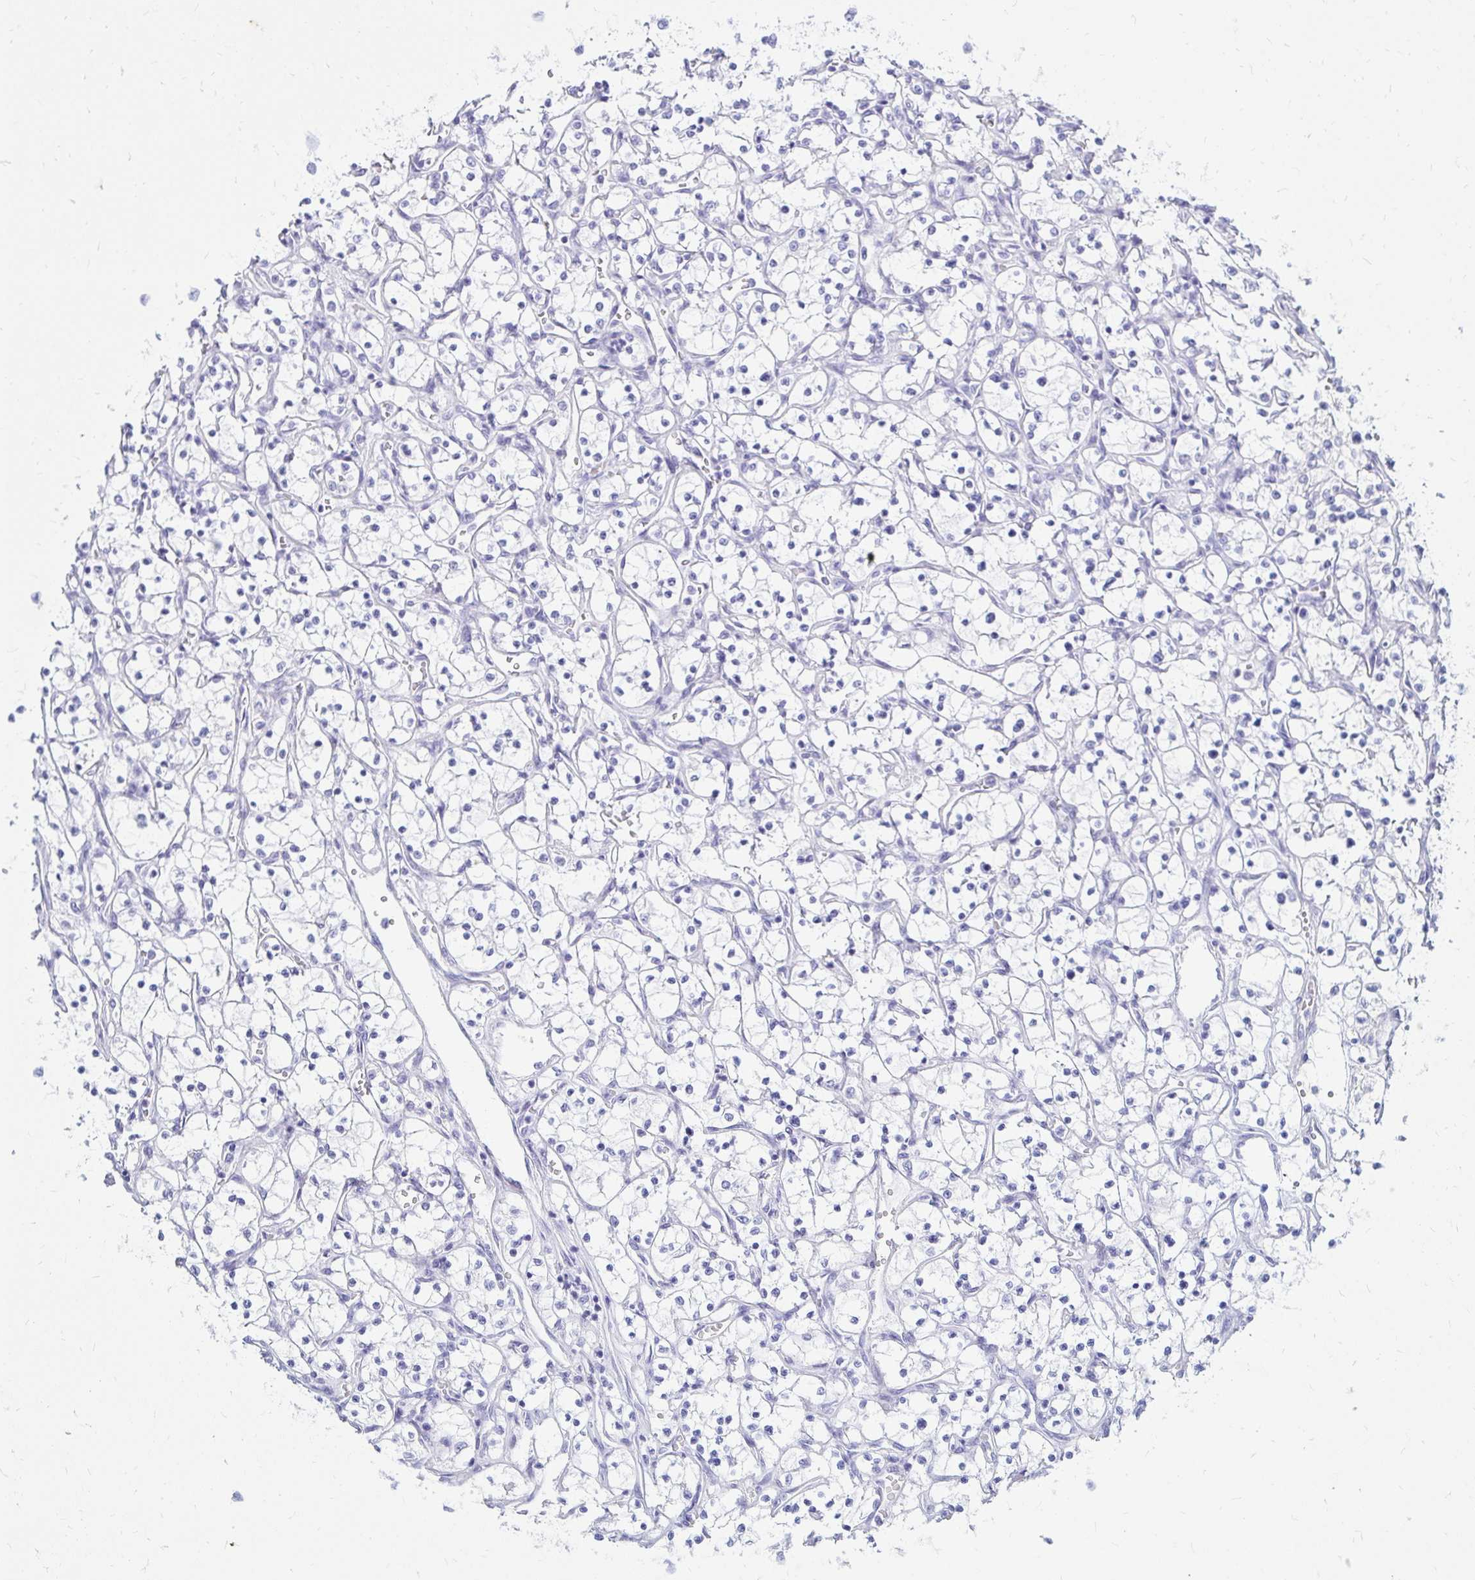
{"staining": {"intensity": "negative", "quantity": "none", "location": "none"}, "tissue": "renal cancer", "cell_type": "Tumor cells", "image_type": "cancer", "snomed": [{"axis": "morphology", "description": "Adenocarcinoma, NOS"}, {"axis": "topography", "description": "Kidney"}], "caption": "Image shows no significant protein expression in tumor cells of renal cancer.", "gene": "NANOGNB", "patient": {"sex": "female", "age": 69}}